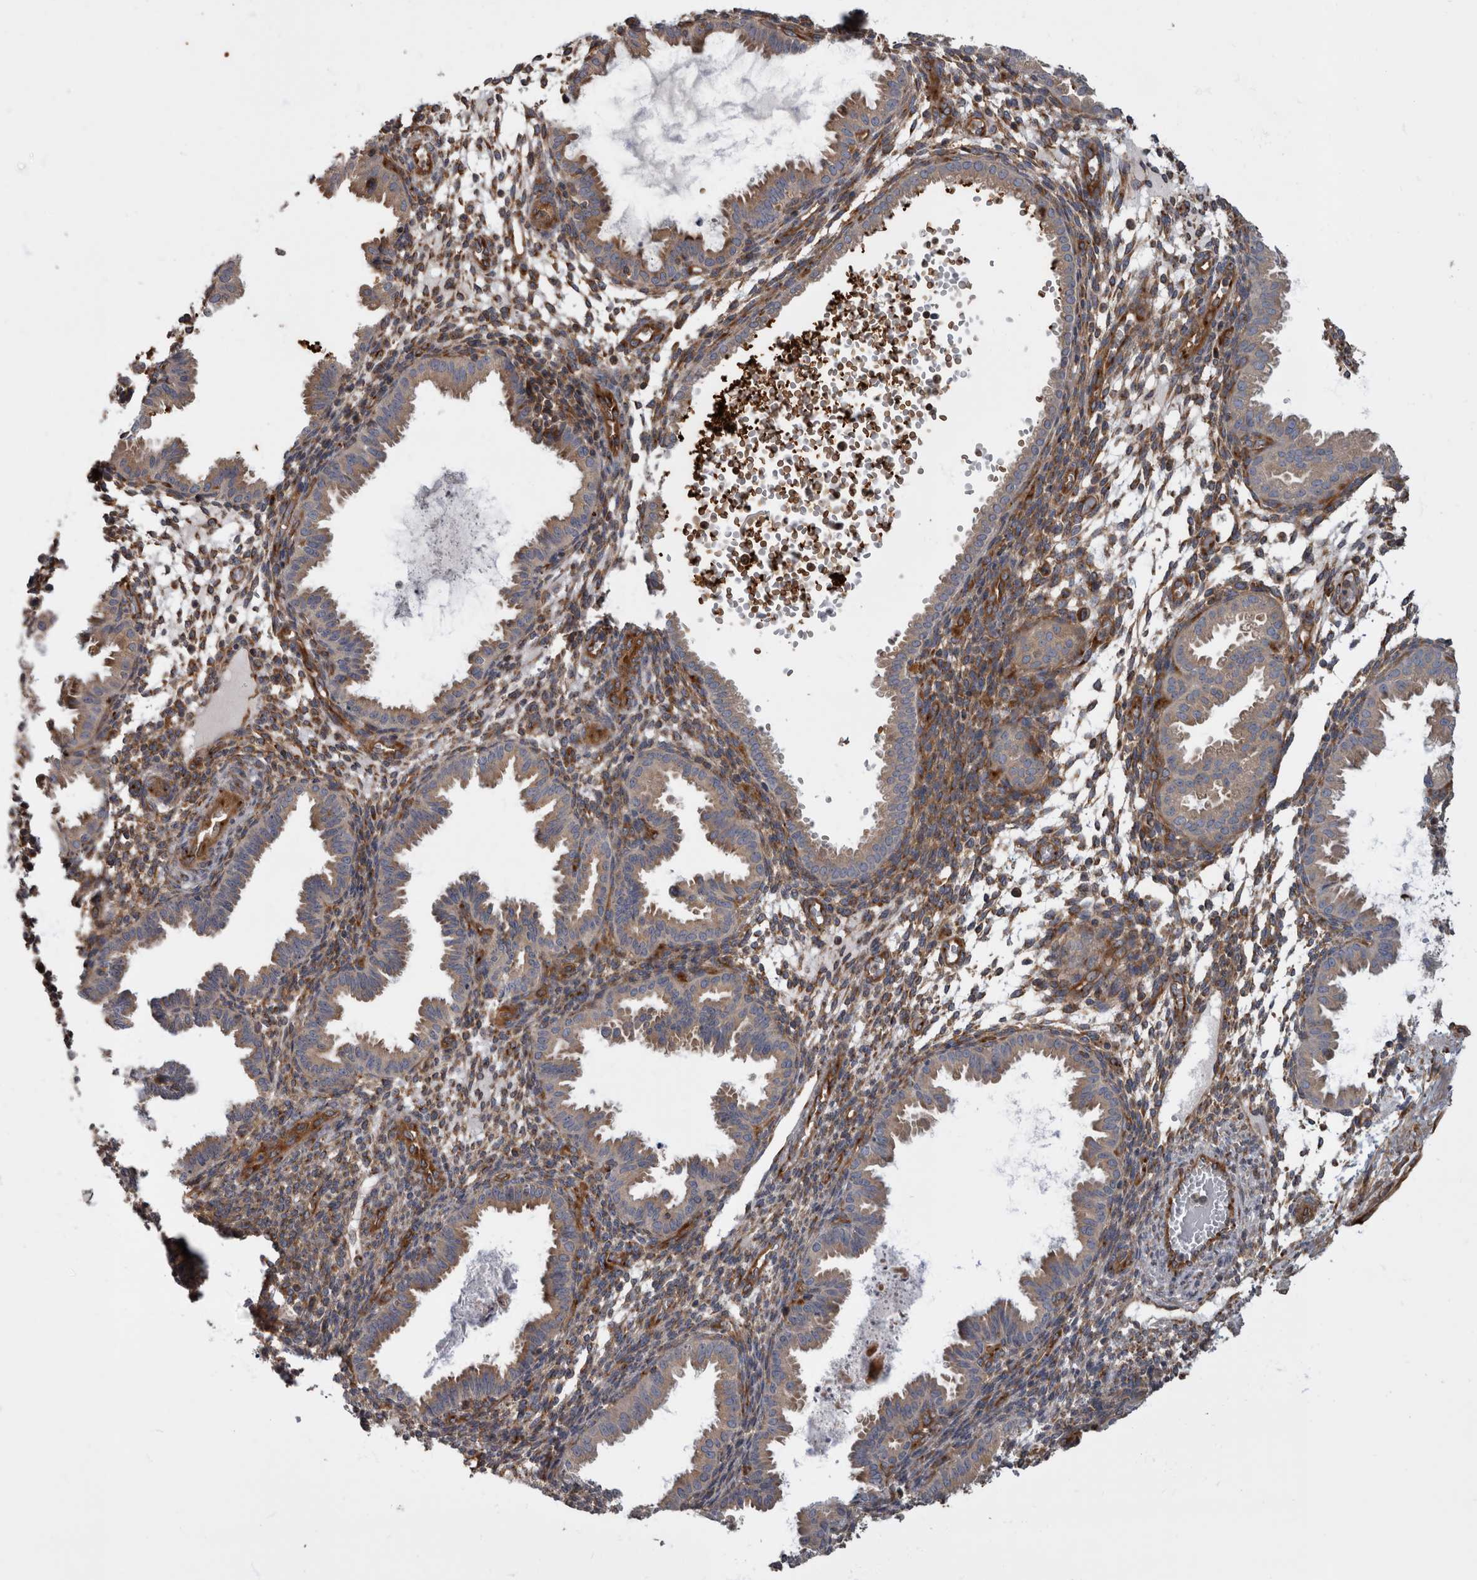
{"staining": {"intensity": "moderate", "quantity": "<25%", "location": "cytoplasmic/membranous"}, "tissue": "endometrium", "cell_type": "Cells in endometrial stroma", "image_type": "normal", "snomed": [{"axis": "morphology", "description": "Normal tissue, NOS"}, {"axis": "topography", "description": "Endometrium"}], "caption": "Moderate cytoplasmic/membranous positivity for a protein is seen in approximately <25% of cells in endometrial stroma of unremarkable endometrium using IHC.", "gene": "HOOK3", "patient": {"sex": "female", "age": 33}}